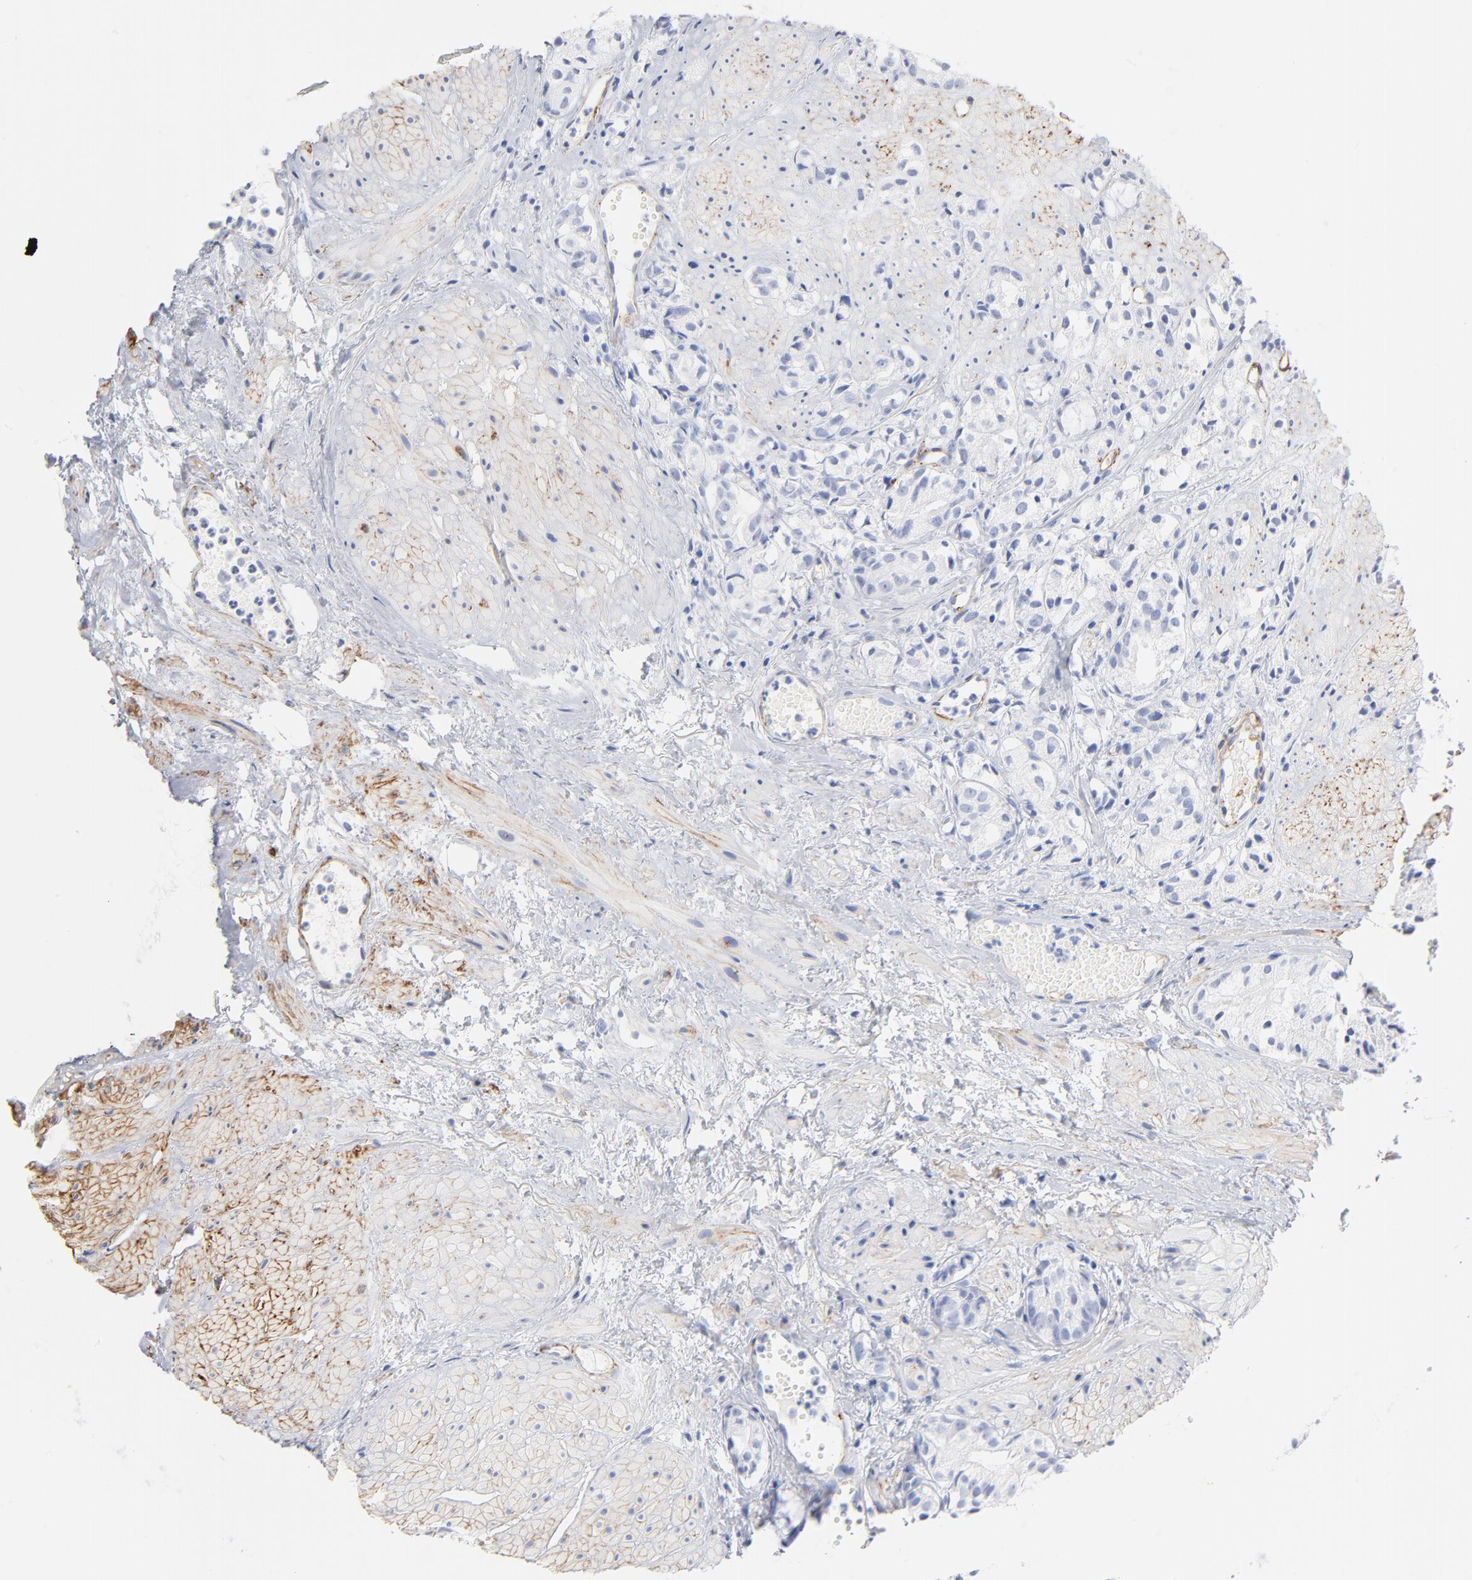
{"staining": {"intensity": "negative", "quantity": "none", "location": "none"}, "tissue": "prostate cancer", "cell_type": "Tumor cells", "image_type": "cancer", "snomed": [{"axis": "morphology", "description": "Adenocarcinoma, High grade"}, {"axis": "topography", "description": "Prostate"}], "caption": "The micrograph reveals no staining of tumor cells in adenocarcinoma (high-grade) (prostate).", "gene": "AGTR1", "patient": {"sex": "male", "age": 85}}